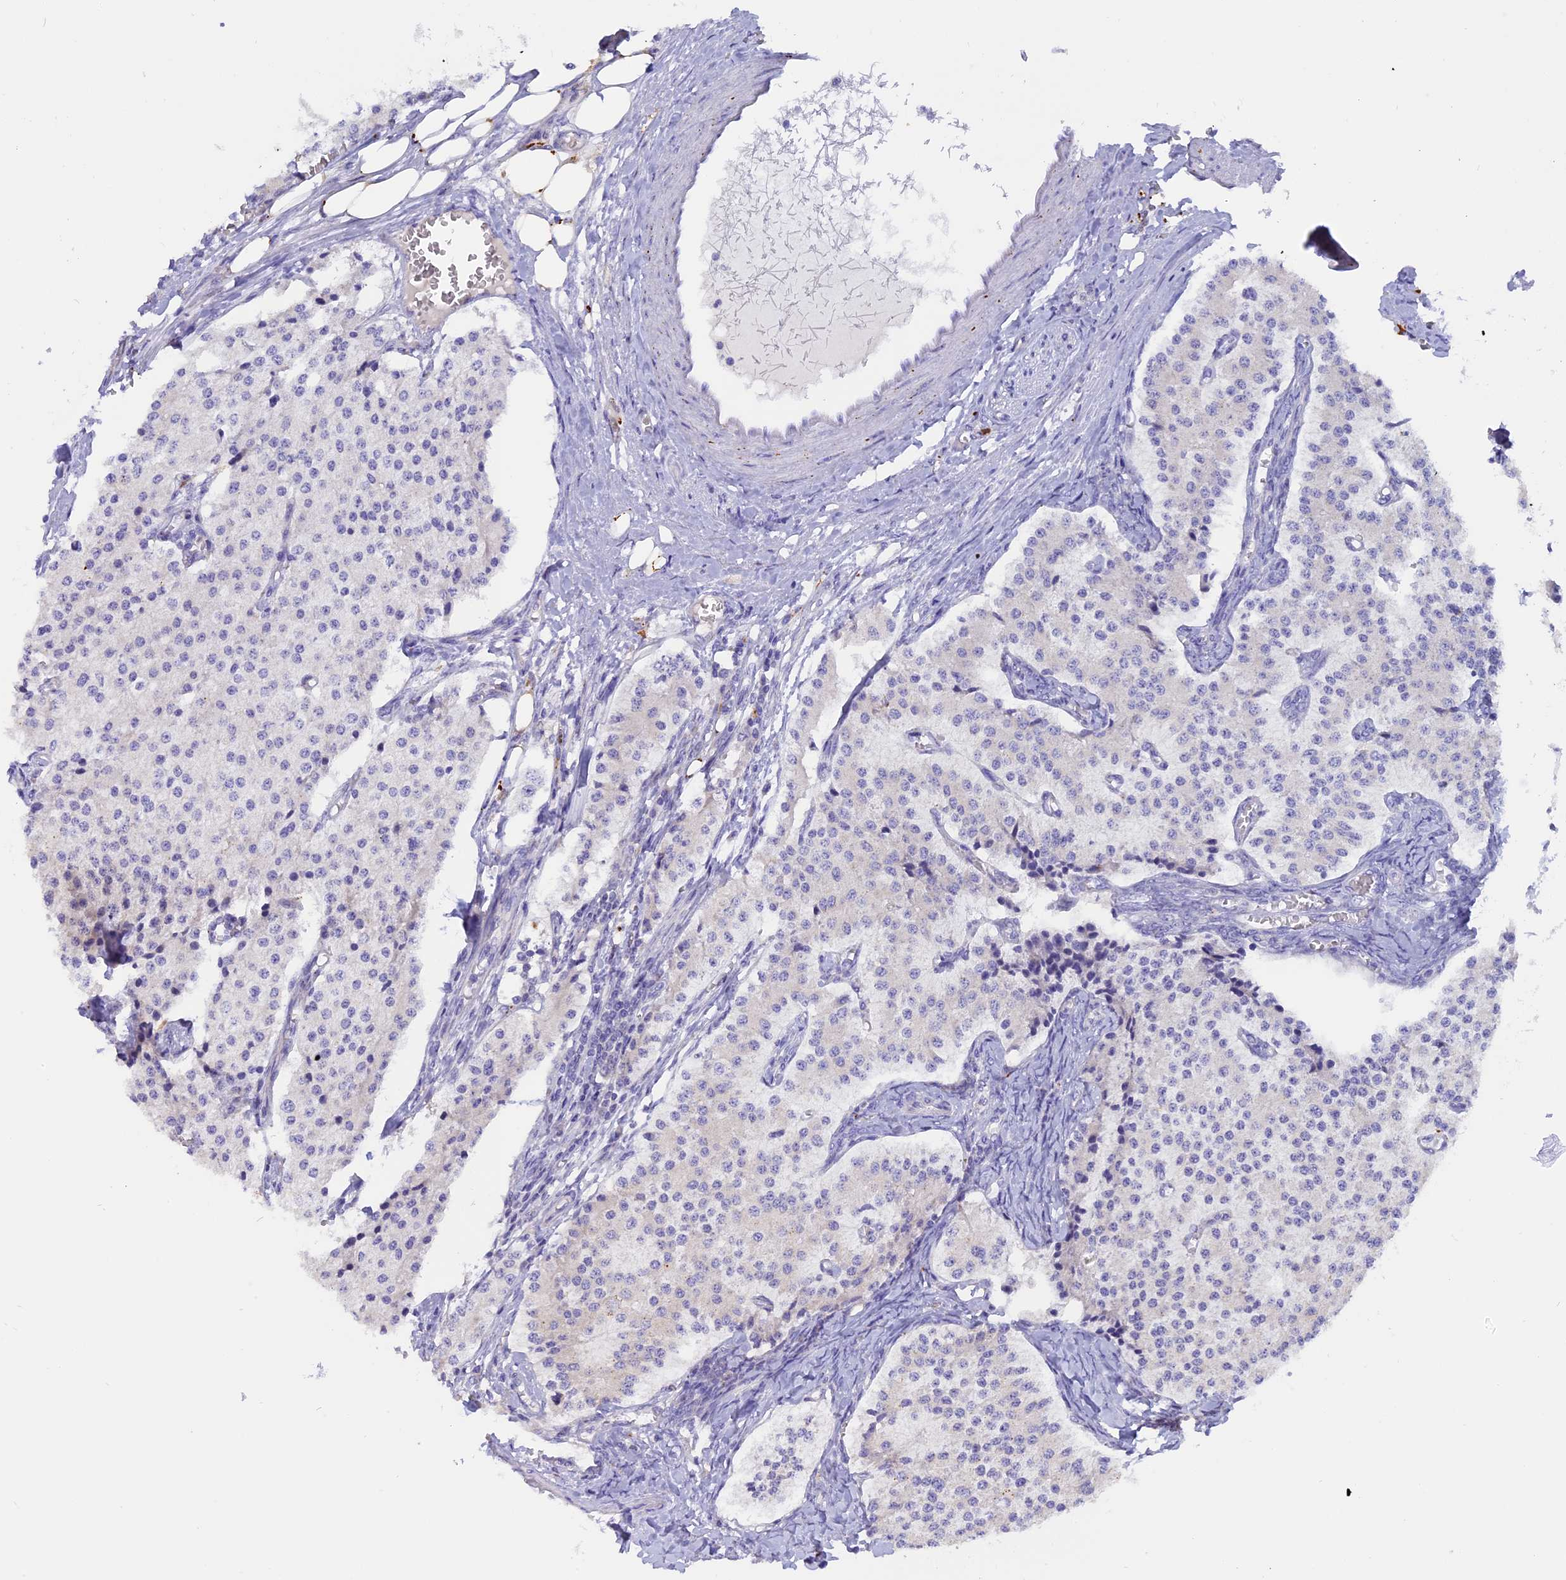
{"staining": {"intensity": "negative", "quantity": "none", "location": "none"}, "tissue": "carcinoid", "cell_type": "Tumor cells", "image_type": "cancer", "snomed": [{"axis": "morphology", "description": "Carcinoid, malignant, NOS"}, {"axis": "topography", "description": "Colon"}], "caption": "This is an immunohistochemistry image of human carcinoid (malignant). There is no staining in tumor cells.", "gene": "LYPD6", "patient": {"sex": "female", "age": 52}}